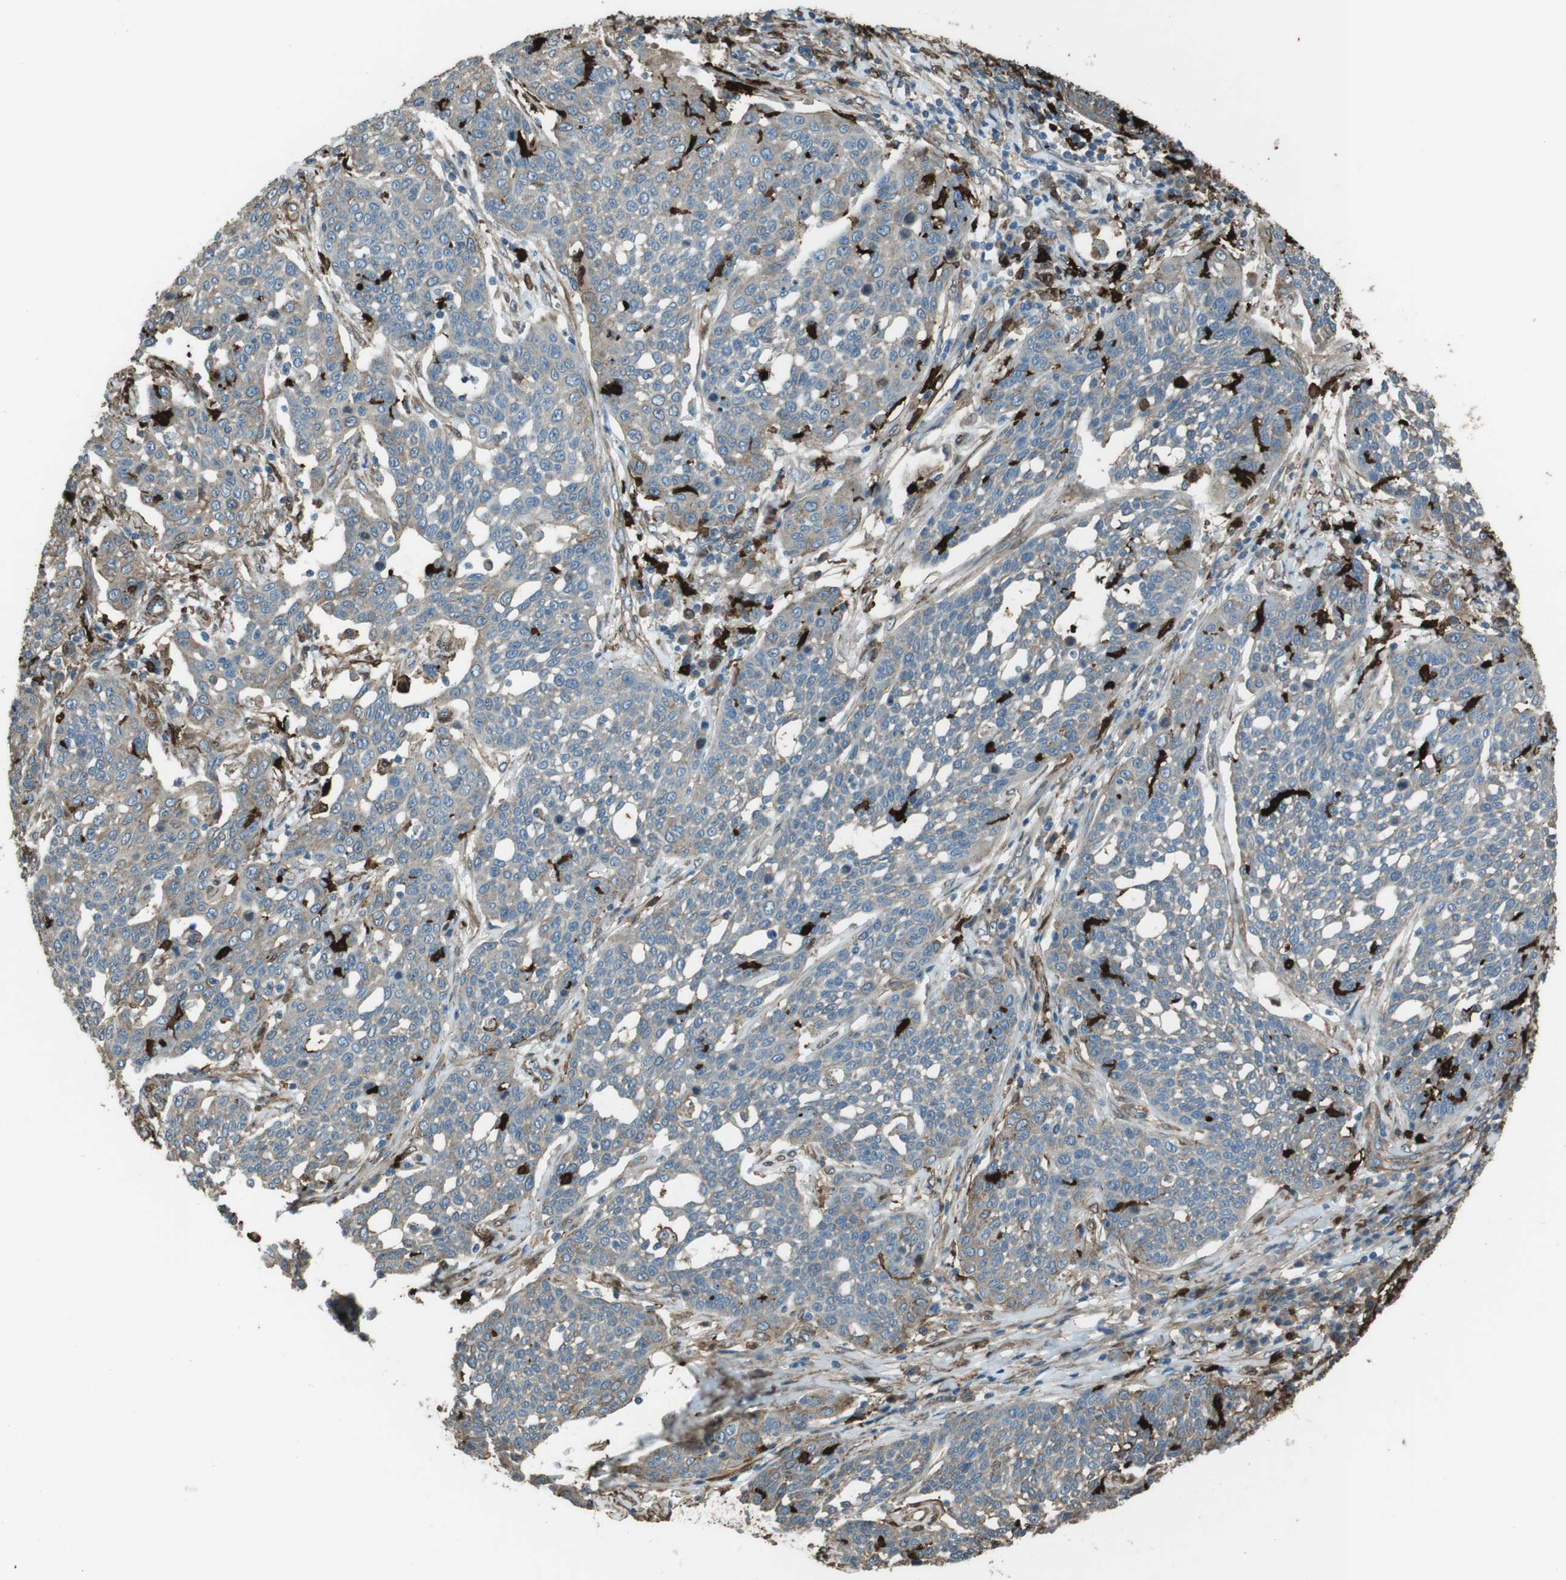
{"staining": {"intensity": "weak", "quantity": "25%-75%", "location": "cytoplasmic/membranous"}, "tissue": "cervical cancer", "cell_type": "Tumor cells", "image_type": "cancer", "snomed": [{"axis": "morphology", "description": "Squamous cell carcinoma, NOS"}, {"axis": "topography", "description": "Cervix"}], "caption": "A brown stain shows weak cytoplasmic/membranous expression of a protein in human squamous cell carcinoma (cervical) tumor cells. The protein is shown in brown color, while the nuclei are stained blue.", "gene": "SFT2D1", "patient": {"sex": "female", "age": 34}}